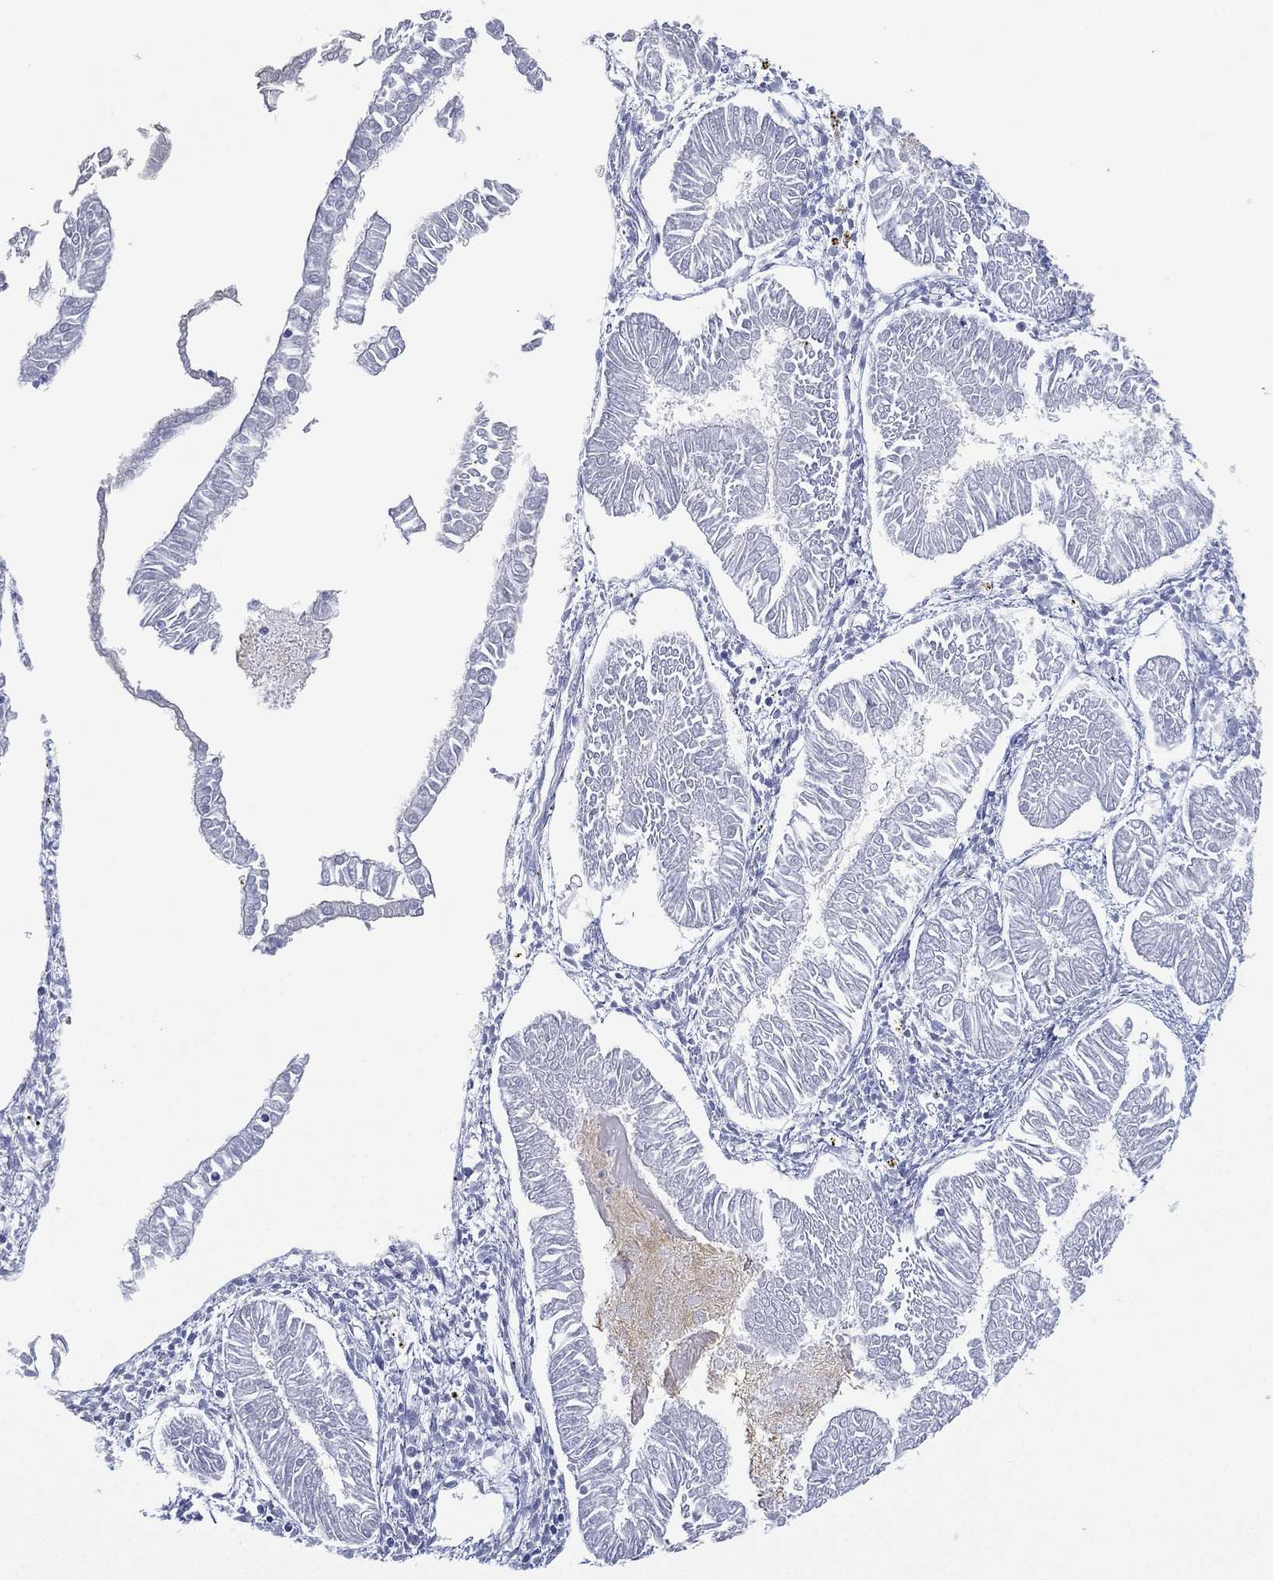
{"staining": {"intensity": "negative", "quantity": "none", "location": "none"}, "tissue": "endometrial cancer", "cell_type": "Tumor cells", "image_type": "cancer", "snomed": [{"axis": "morphology", "description": "Adenocarcinoma, NOS"}, {"axis": "topography", "description": "Endometrium"}], "caption": "The IHC micrograph has no significant staining in tumor cells of endometrial adenocarcinoma tissue. Brightfield microscopy of IHC stained with DAB (3,3'-diaminobenzidine) (brown) and hematoxylin (blue), captured at high magnification.", "gene": "FMO1", "patient": {"sex": "female", "age": 53}}